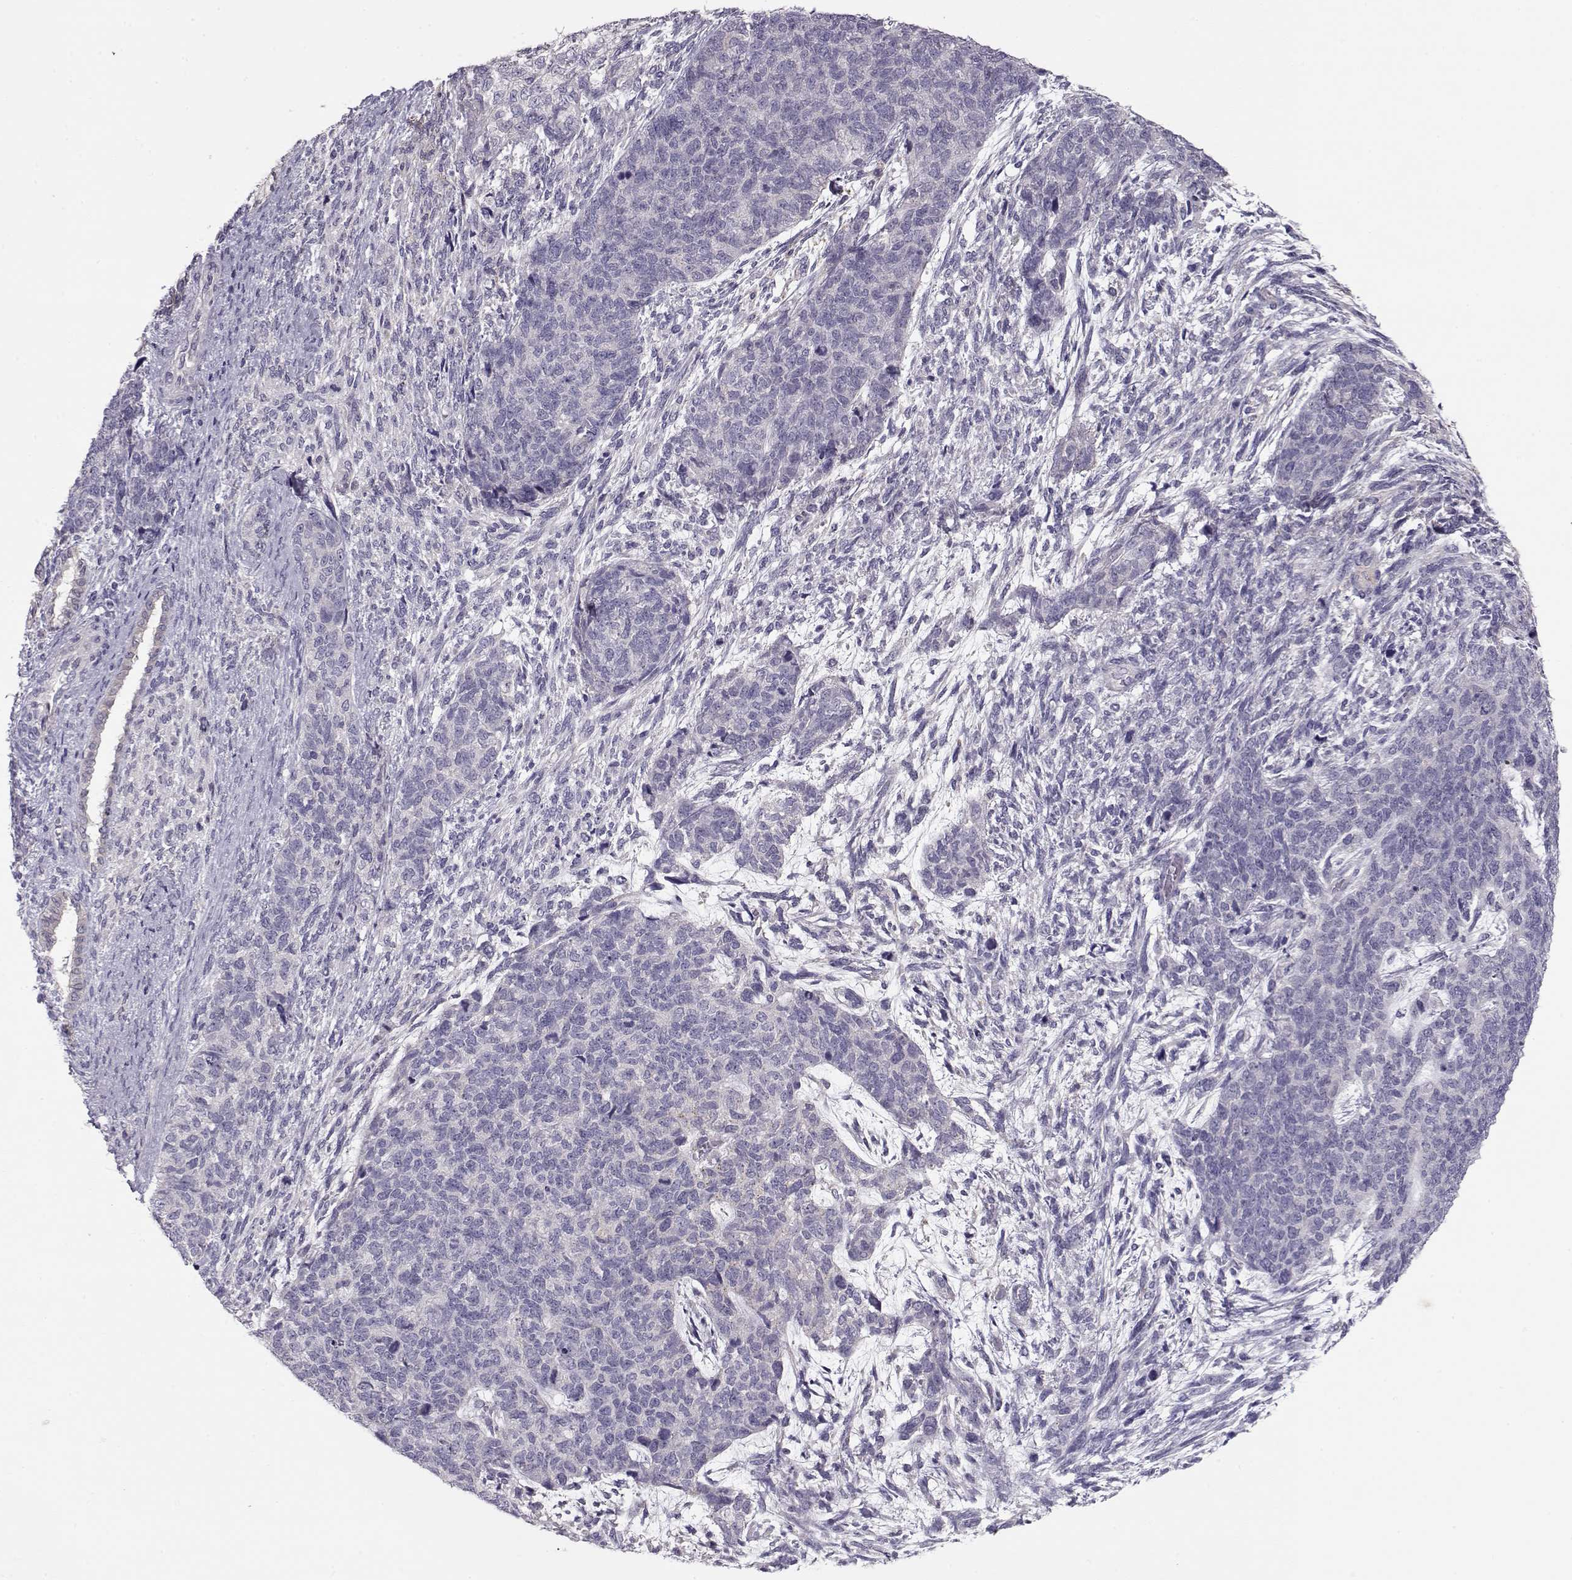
{"staining": {"intensity": "negative", "quantity": "none", "location": "none"}, "tissue": "cervical cancer", "cell_type": "Tumor cells", "image_type": "cancer", "snomed": [{"axis": "morphology", "description": "Squamous cell carcinoma, NOS"}, {"axis": "topography", "description": "Cervix"}], "caption": "Tumor cells are negative for protein expression in human cervical squamous cell carcinoma.", "gene": "GRK1", "patient": {"sex": "female", "age": 63}}